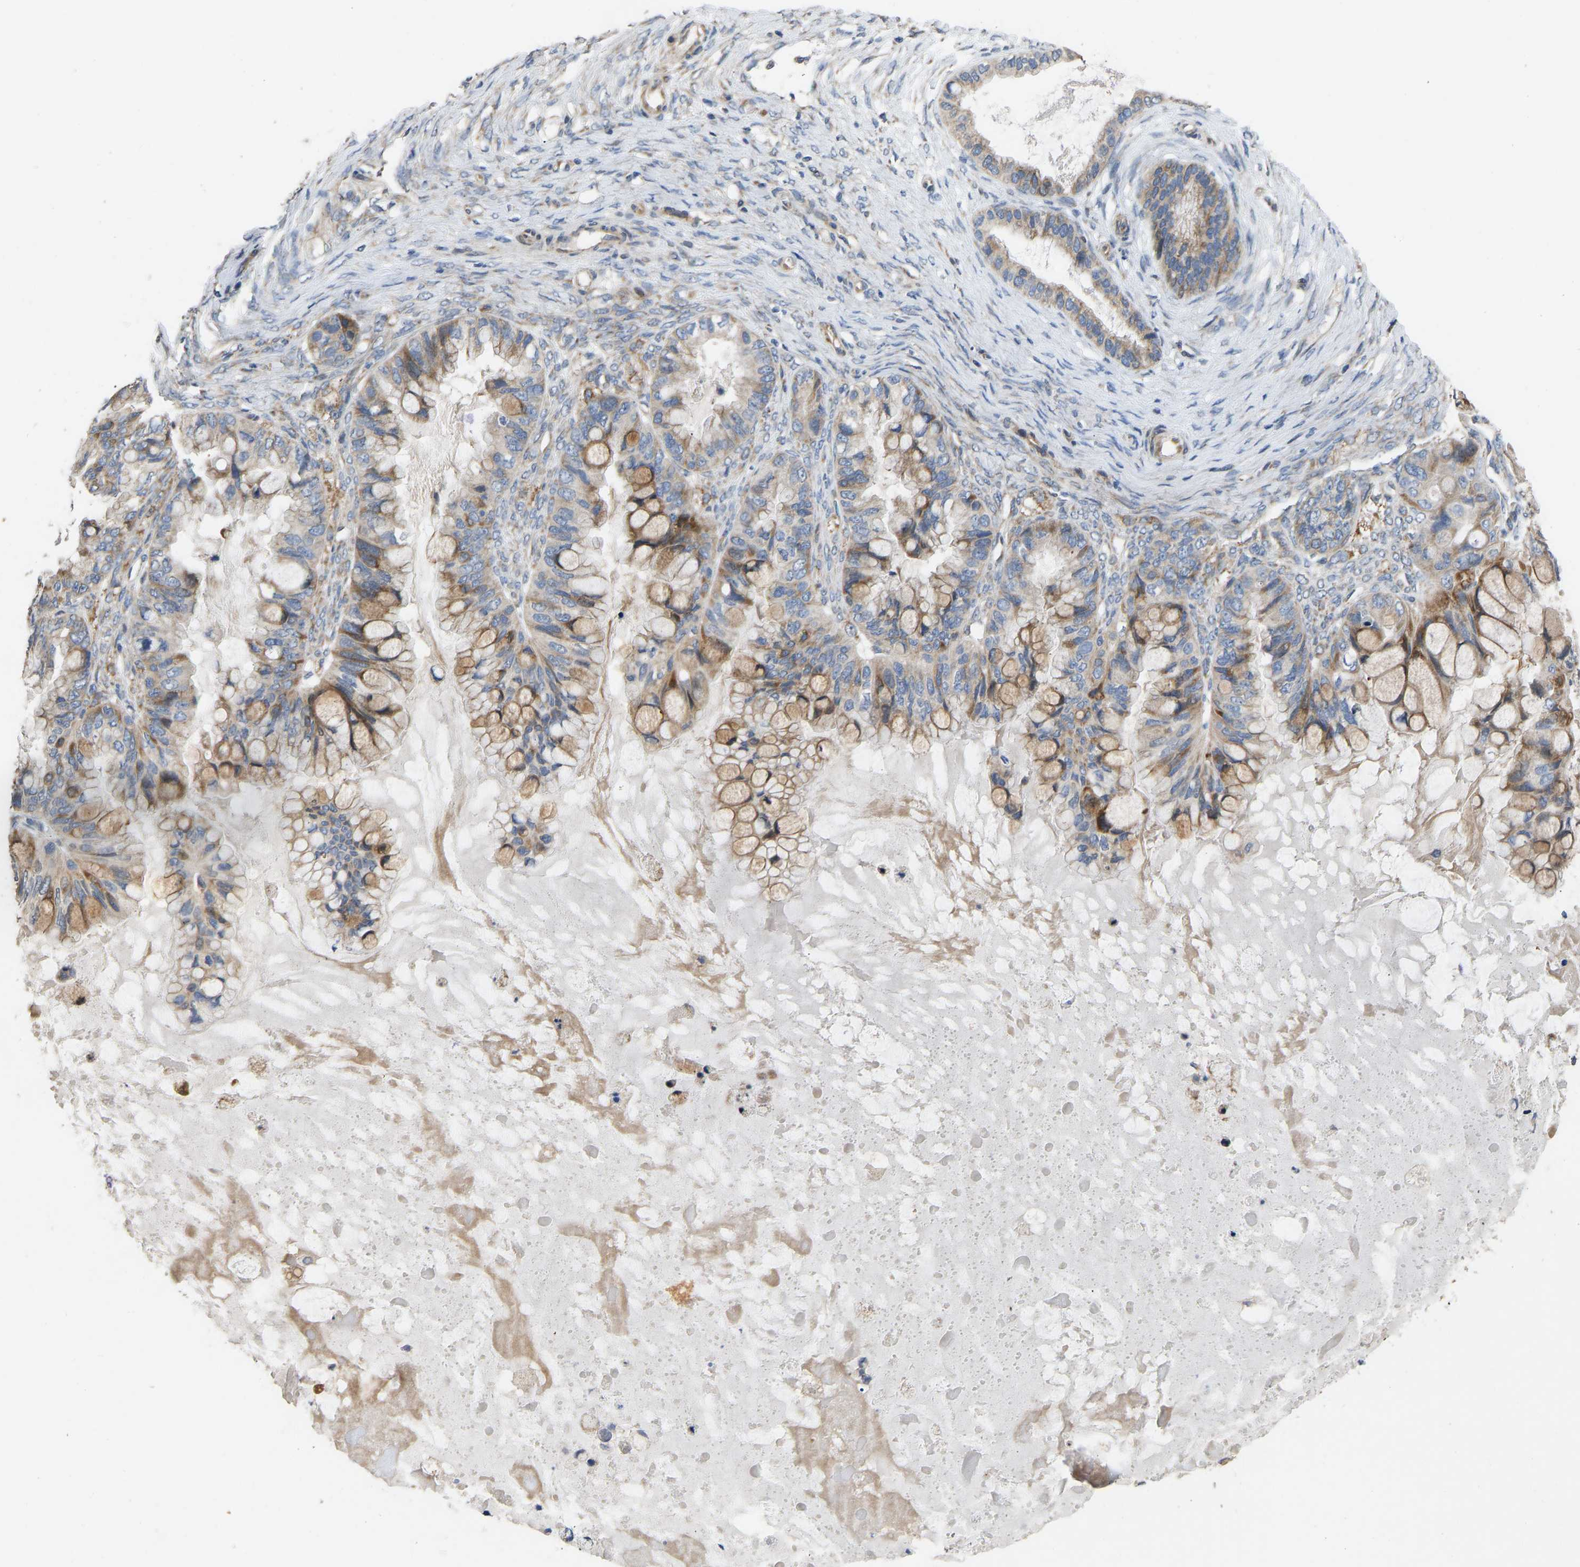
{"staining": {"intensity": "moderate", "quantity": ">75%", "location": "cytoplasmic/membranous"}, "tissue": "ovarian cancer", "cell_type": "Tumor cells", "image_type": "cancer", "snomed": [{"axis": "morphology", "description": "Cystadenocarcinoma, mucinous, NOS"}, {"axis": "topography", "description": "Ovary"}], "caption": "A photomicrograph showing moderate cytoplasmic/membranous positivity in about >75% of tumor cells in ovarian cancer (mucinous cystadenocarcinoma), as visualized by brown immunohistochemical staining.", "gene": "TMEM150A", "patient": {"sex": "female", "age": 80}}